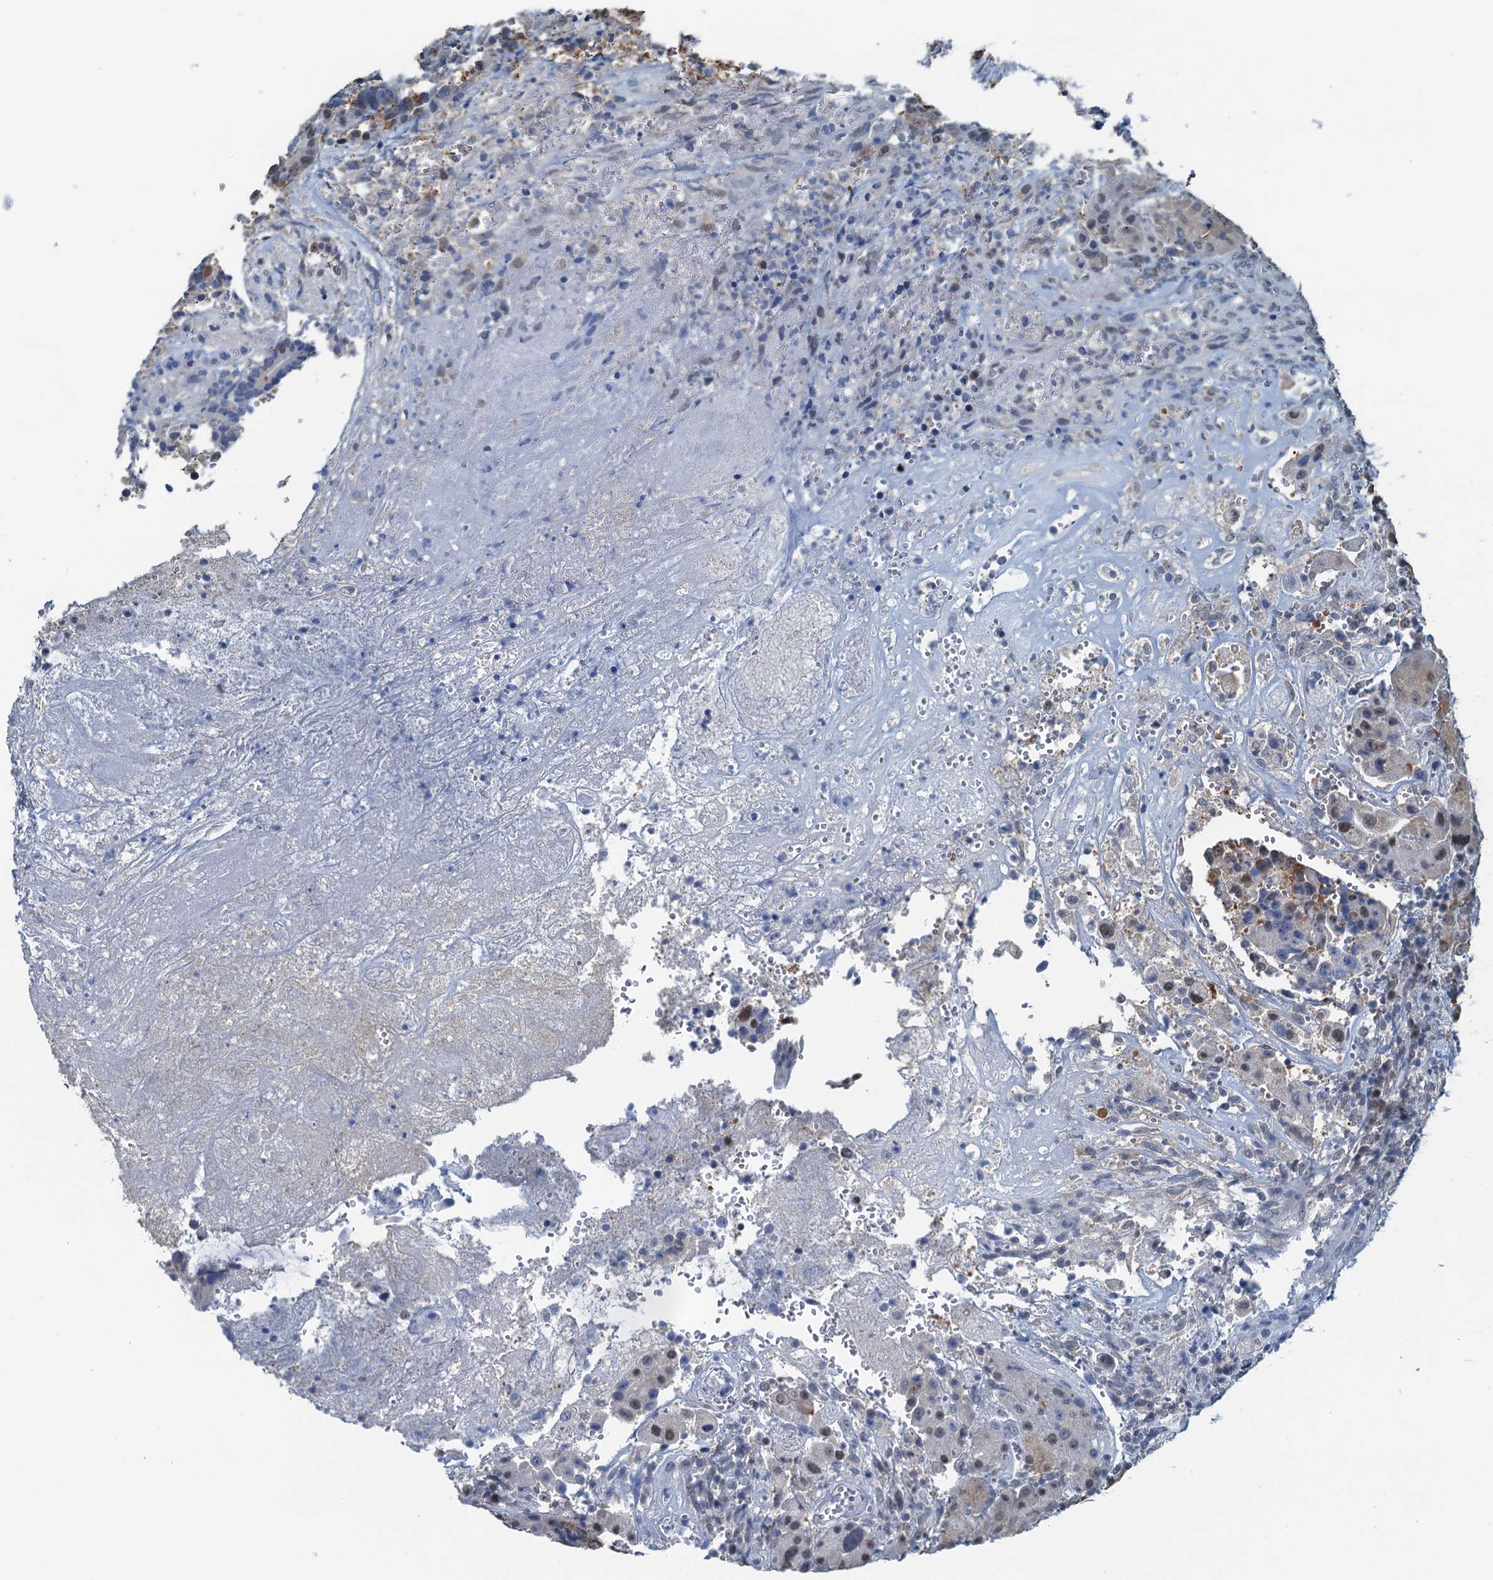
{"staining": {"intensity": "weak", "quantity": "<25%", "location": "nuclear"}, "tissue": "colorectal cancer", "cell_type": "Tumor cells", "image_type": "cancer", "snomed": [{"axis": "morphology", "description": "Adenocarcinoma, NOS"}, {"axis": "topography", "description": "Rectum"}], "caption": "This image is of colorectal cancer stained with immunohistochemistry to label a protein in brown with the nuclei are counter-stained blue. There is no staining in tumor cells.", "gene": "AHCY", "patient": {"sex": "male", "age": 69}}